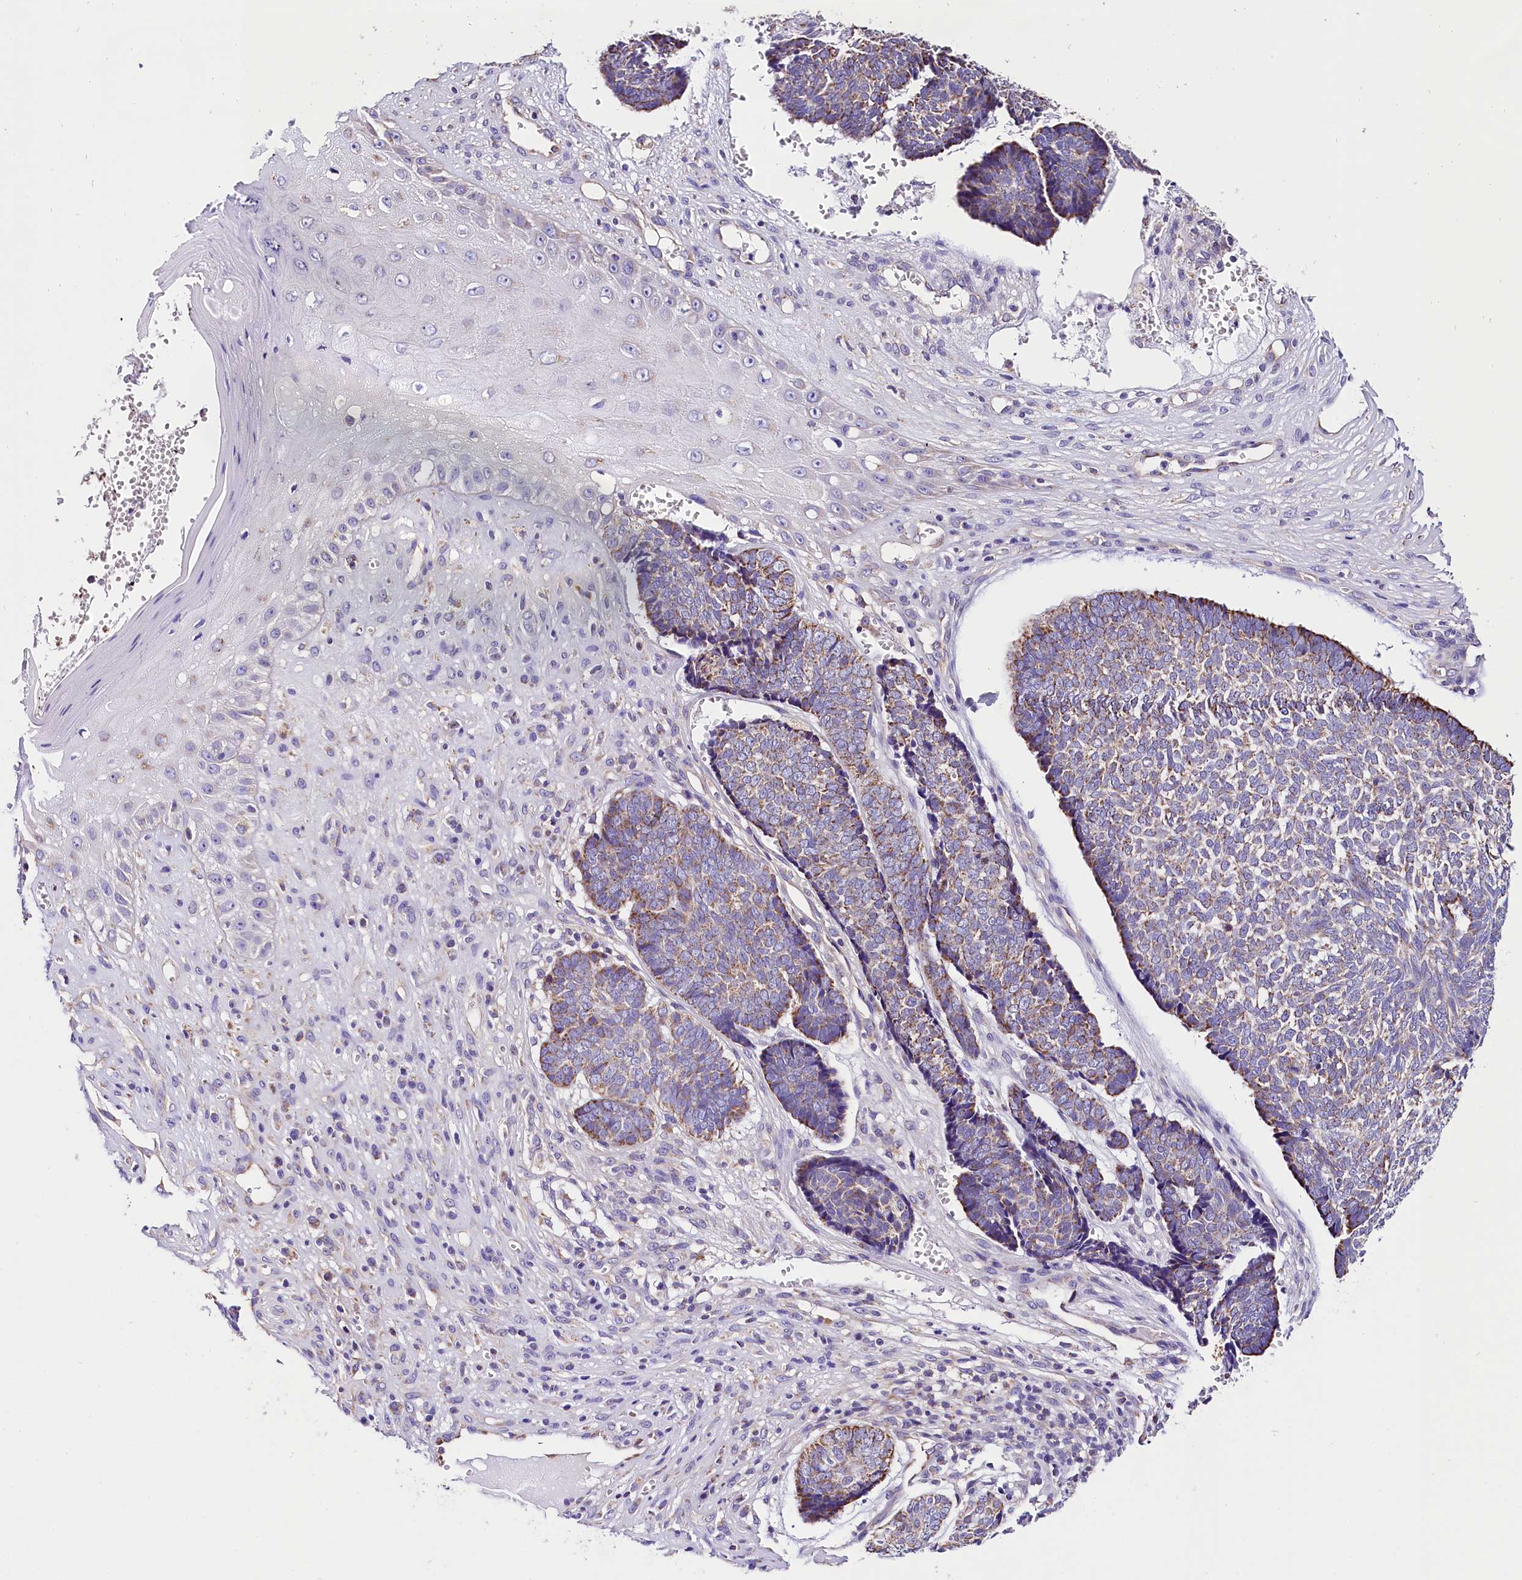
{"staining": {"intensity": "weak", "quantity": "25%-75%", "location": "cytoplasmic/membranous"}, "tissue": "skin cancer", "cell_type": "Tumor cells", "image_type": "cancer", "snomed": [{"axis": "morphology", "description": "Basal cell carcinoma"}, {"axis": "topography", "description": "Skin"}], "caption": "Immunohistochemical staining of human skin basal cell carcinoma exhibits weak cytoplasmic/membranous protein expression in approximately 25%-75% of tumor cells. (brown staining indicates protein expression, while blue staining denotes nuclei).", "gene": "ACAA2", "patient": {"sex": "male", "age": 84}}